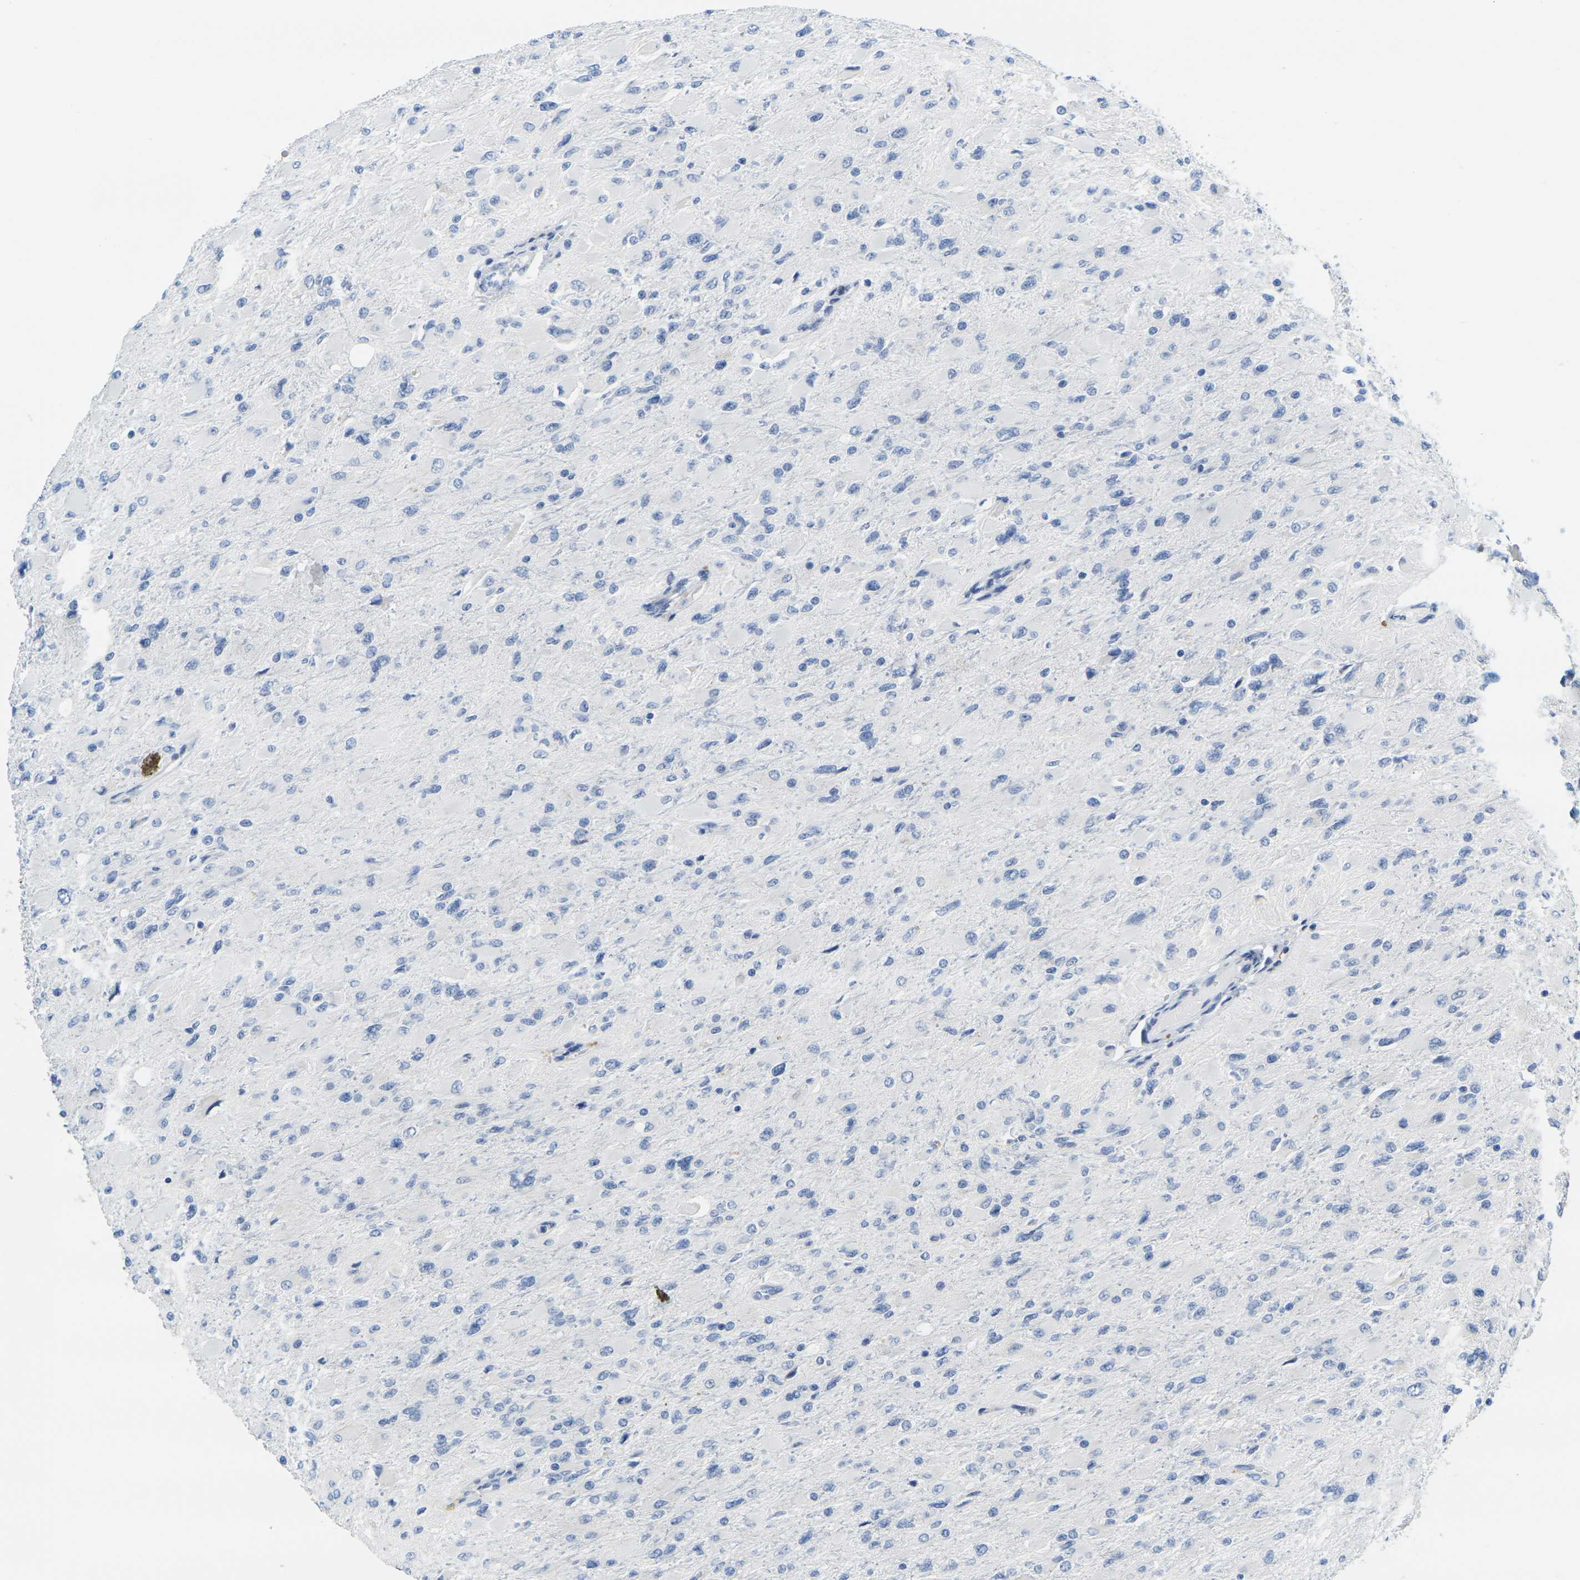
{"staining": {"intensity": "negative", "quantity": "none", "location": "none"}, "tissue": "glioma", "cell_type": "Tumor cells", "image_type": "cancer", "snomed": [{"axis": "morphology", "description": "Glioma, malignant, High grade"}, {"axis": "topography", "description": "Cerebral cortex"}], "caption": "A histopathology image of human glioma is negative for staining in tumor cells.", "gene": "GPR15", "patient": {"sex": "female", "age": 36}}